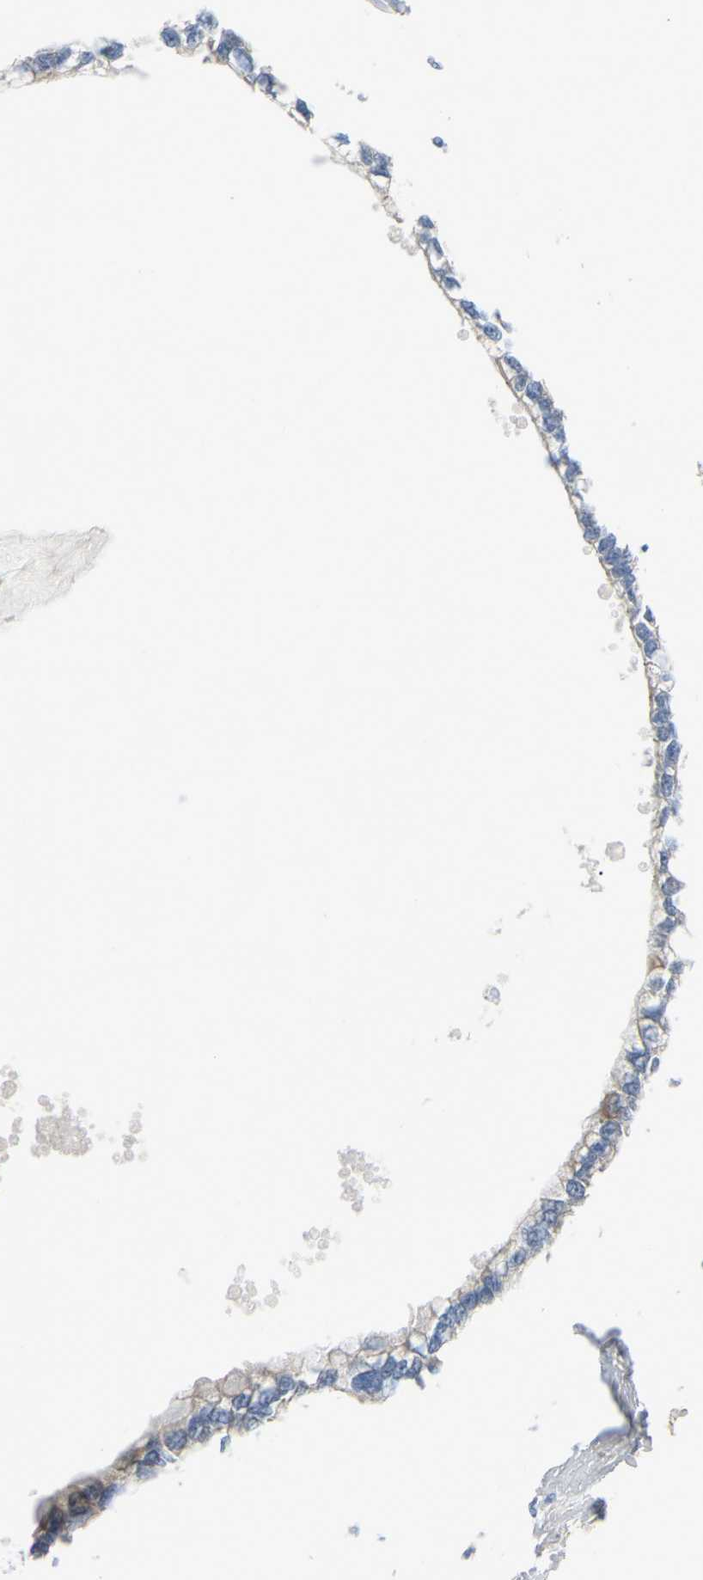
{"staining": {"intensity": "negative", "quantity": "none", "location": "none"}, "tissue": "pancreatic cancer", "cell_type": "Tumor cells", "image_type": "cancer", "snomed": [{"axis": "morphology", "description": "Adenocarcinoma, NOS"}, {"axis": "topography", "description": "Pancreas"}], "caption": "High power microscopy image of an IHC image of pancreatic cancer, revealing no significant expression in tumor cells.", "gene": "HIGD2B", "patient": {"sex": "male", "age": 74}}